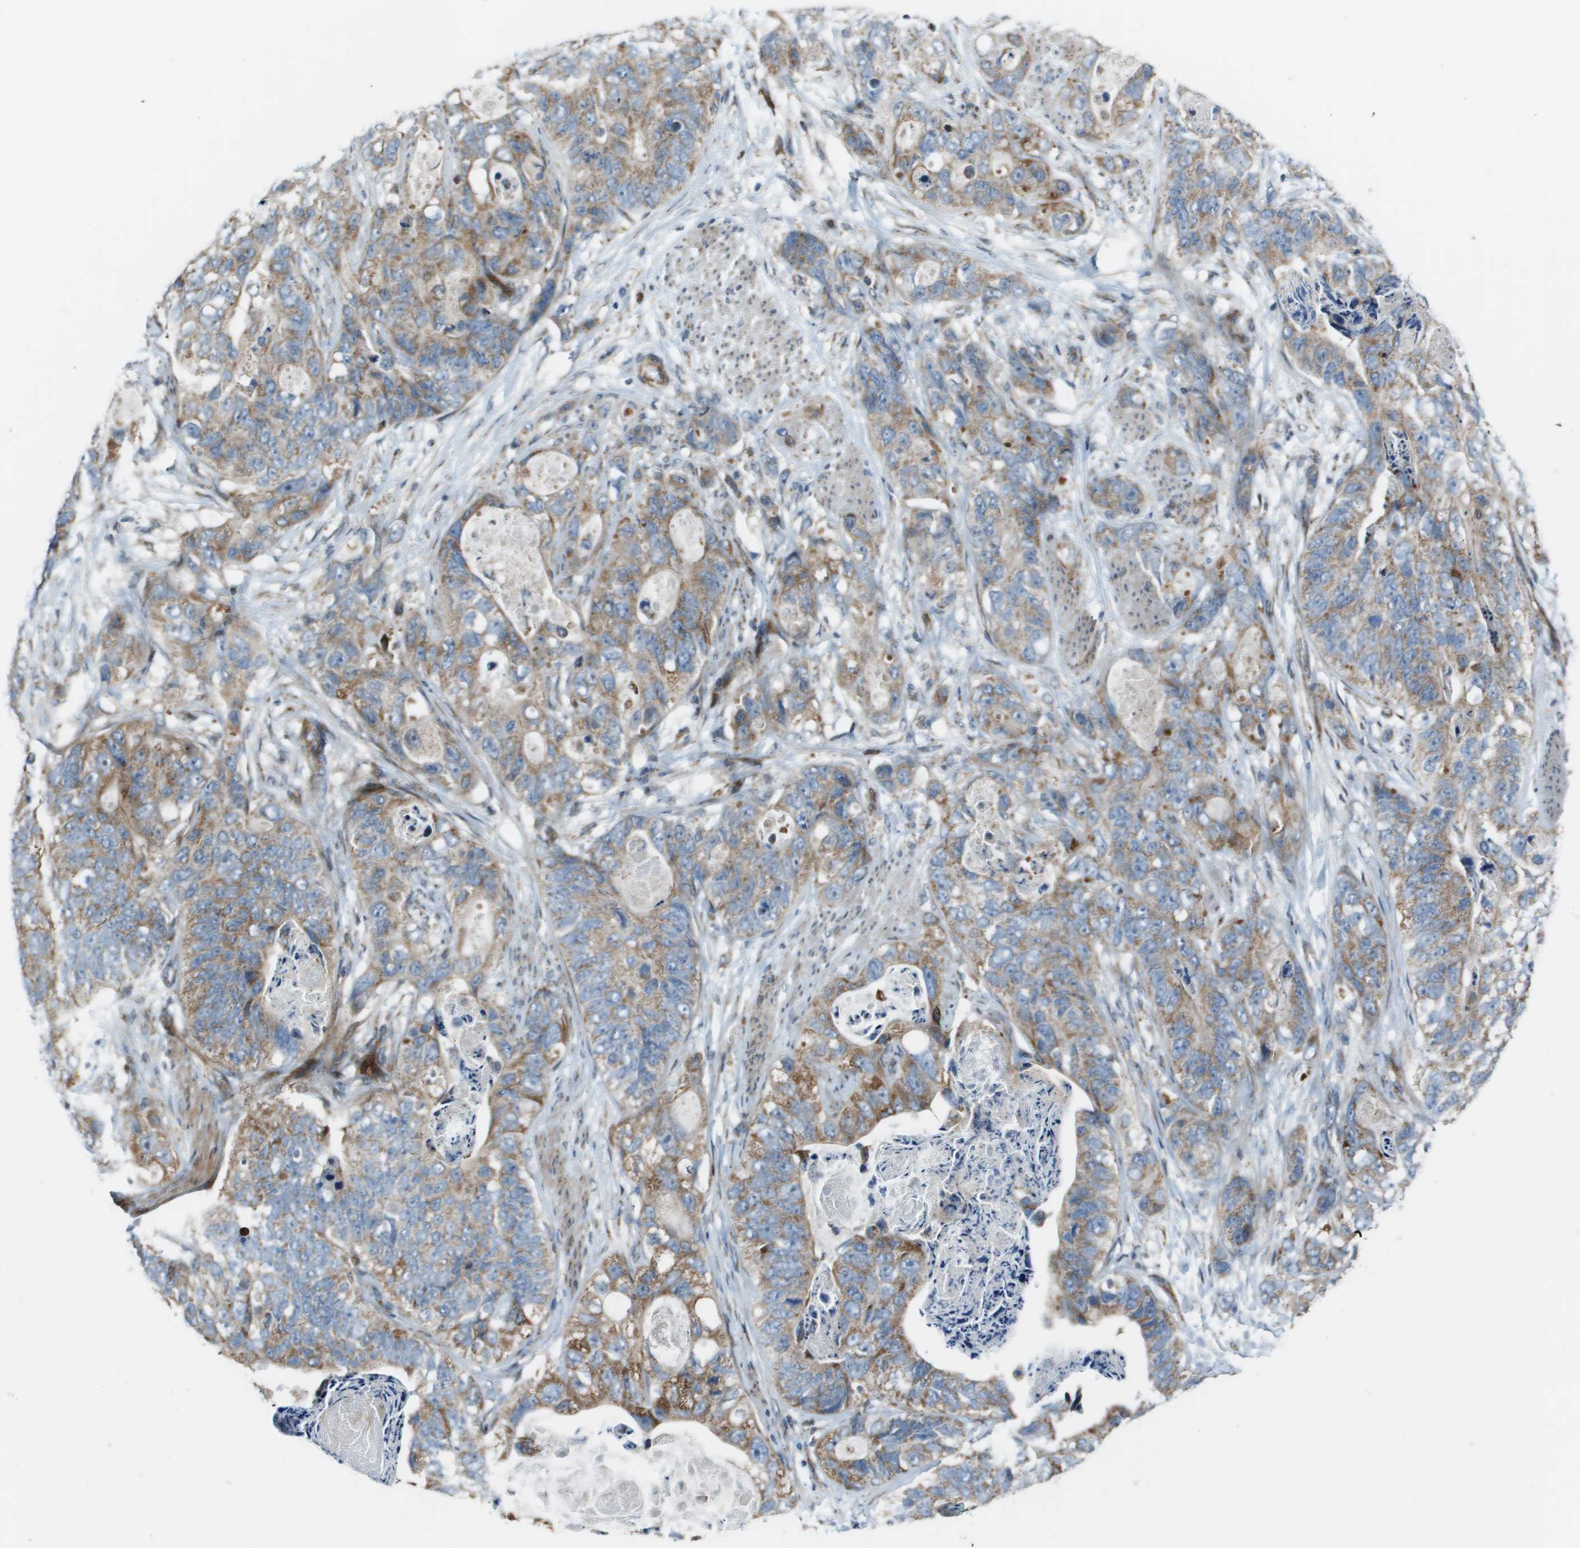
{"staining": {"intensity": "weak", "quantity": ">75%", "location": "cytoplasmic/membranous"}, "tissue": "stomach cancer", "cell_type": "Tumor cells", "image_type": "cancer", "snomed": [{"axis": "morphology", "description": "Adenocarcinoma, NOS"}, {"axis": "topography", "description": "Stomach"}], "caption": "Immunohistochemistry staining of stomach adenocarcinoma, which reveals low levels of weak cytoplasmic/membranous expression in approximately >75% of tumor cells indicating weak cytoplasmic/membranous protein expression. The staining was performed using DAB (brown) for protein detection and nuclei were counterstained in hematoxylin (blue).", "gene": "MGAT3", "patient": {"sex": "female", "age": 89}}